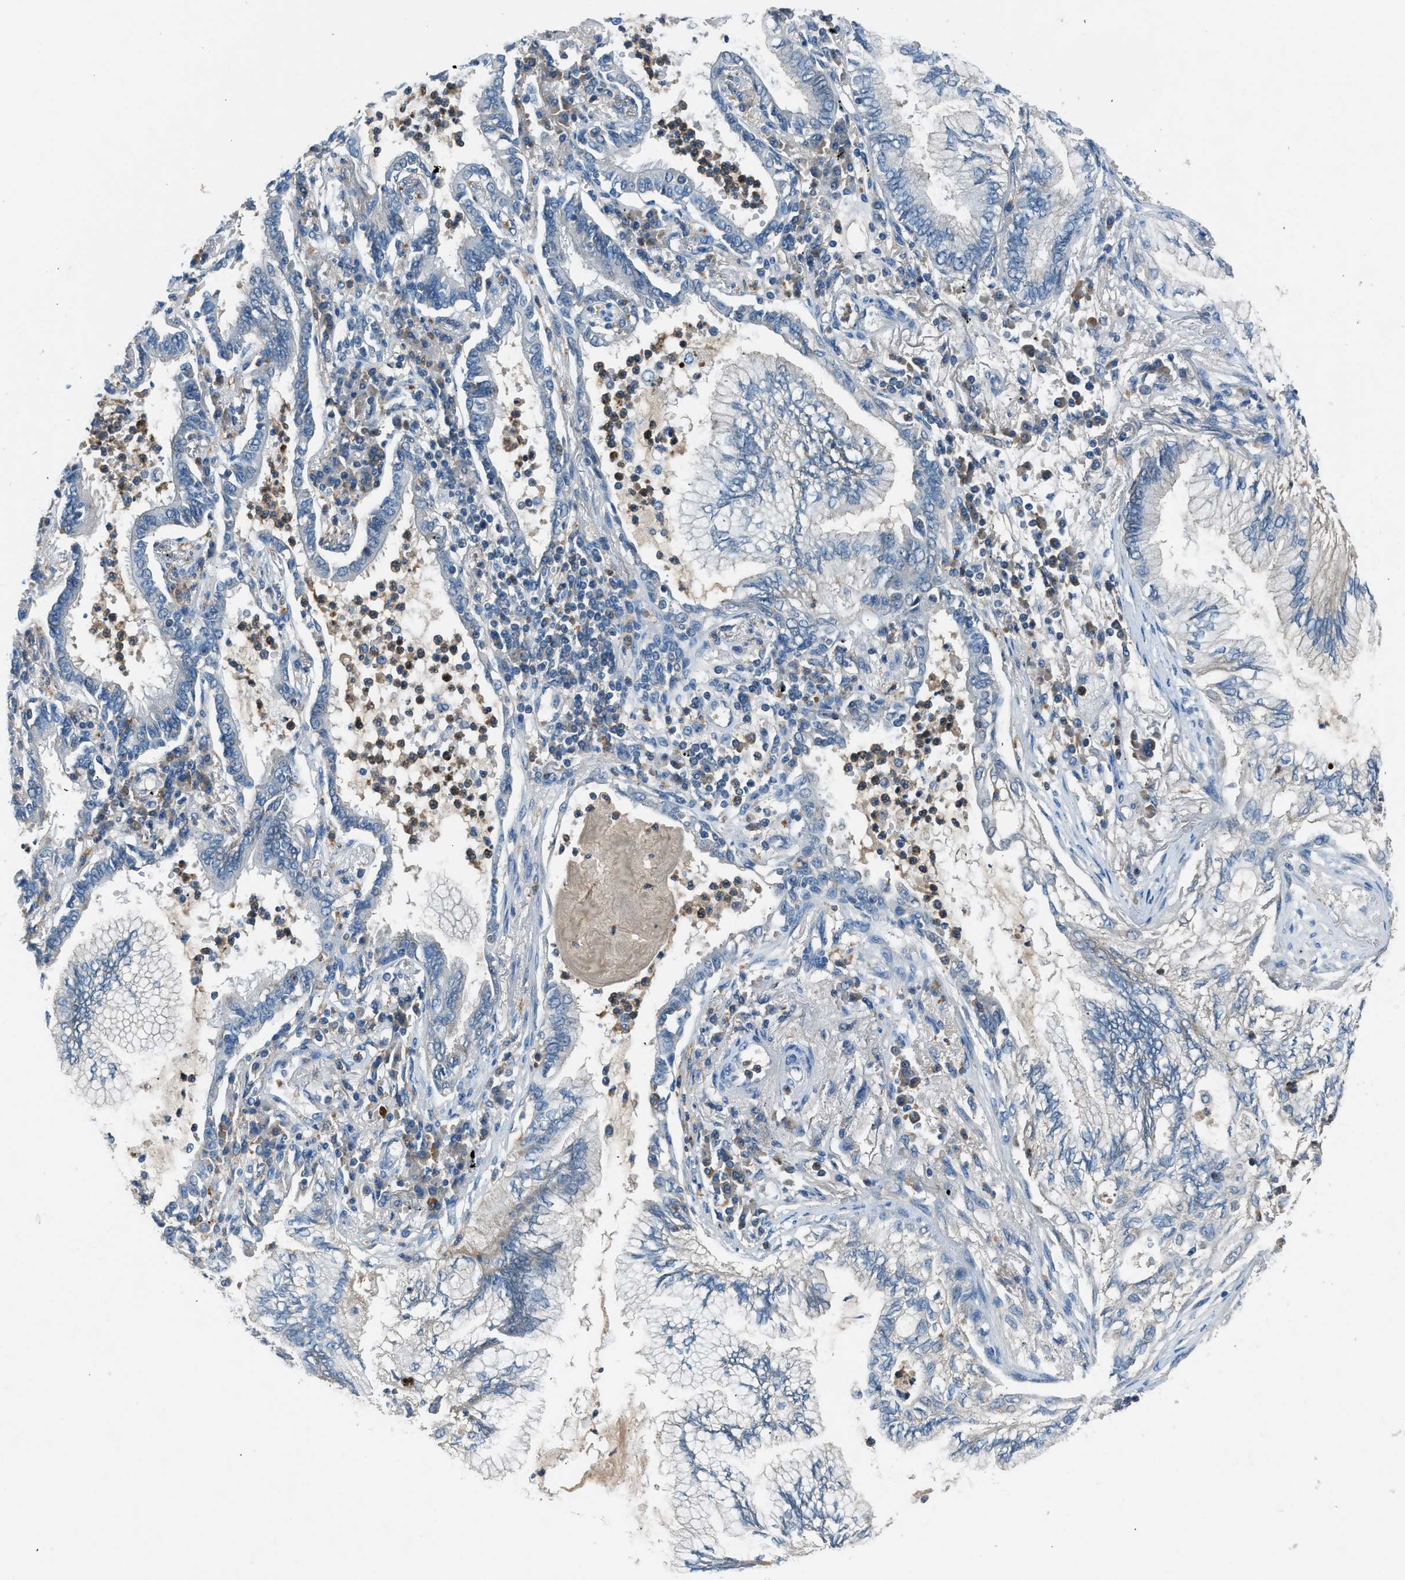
{"staining": {"intensity": "negative", "quantity": "none", "location": "none"}, "tissue": "lung cancer", "cell_type": "Tumor cells", "image_type": "cancer", "snomed": [{"axis": "morphology", "description": "Normal tissue, NOS"}, {"axis": "morphology", "description": "Adenocarcinoma, NOS"}, {"axis": "topography", "description": "Bronchus"}, {"axis": "topography", "description": "Lung"}], "caption": "Immunohistochemistry (IHC) micrograph of lung cancer stained for a protein (brown), which demonstrates no positivity in tumor cells.", "gene": "BMP1", "patient": {"sex": "female", "age": 70}}